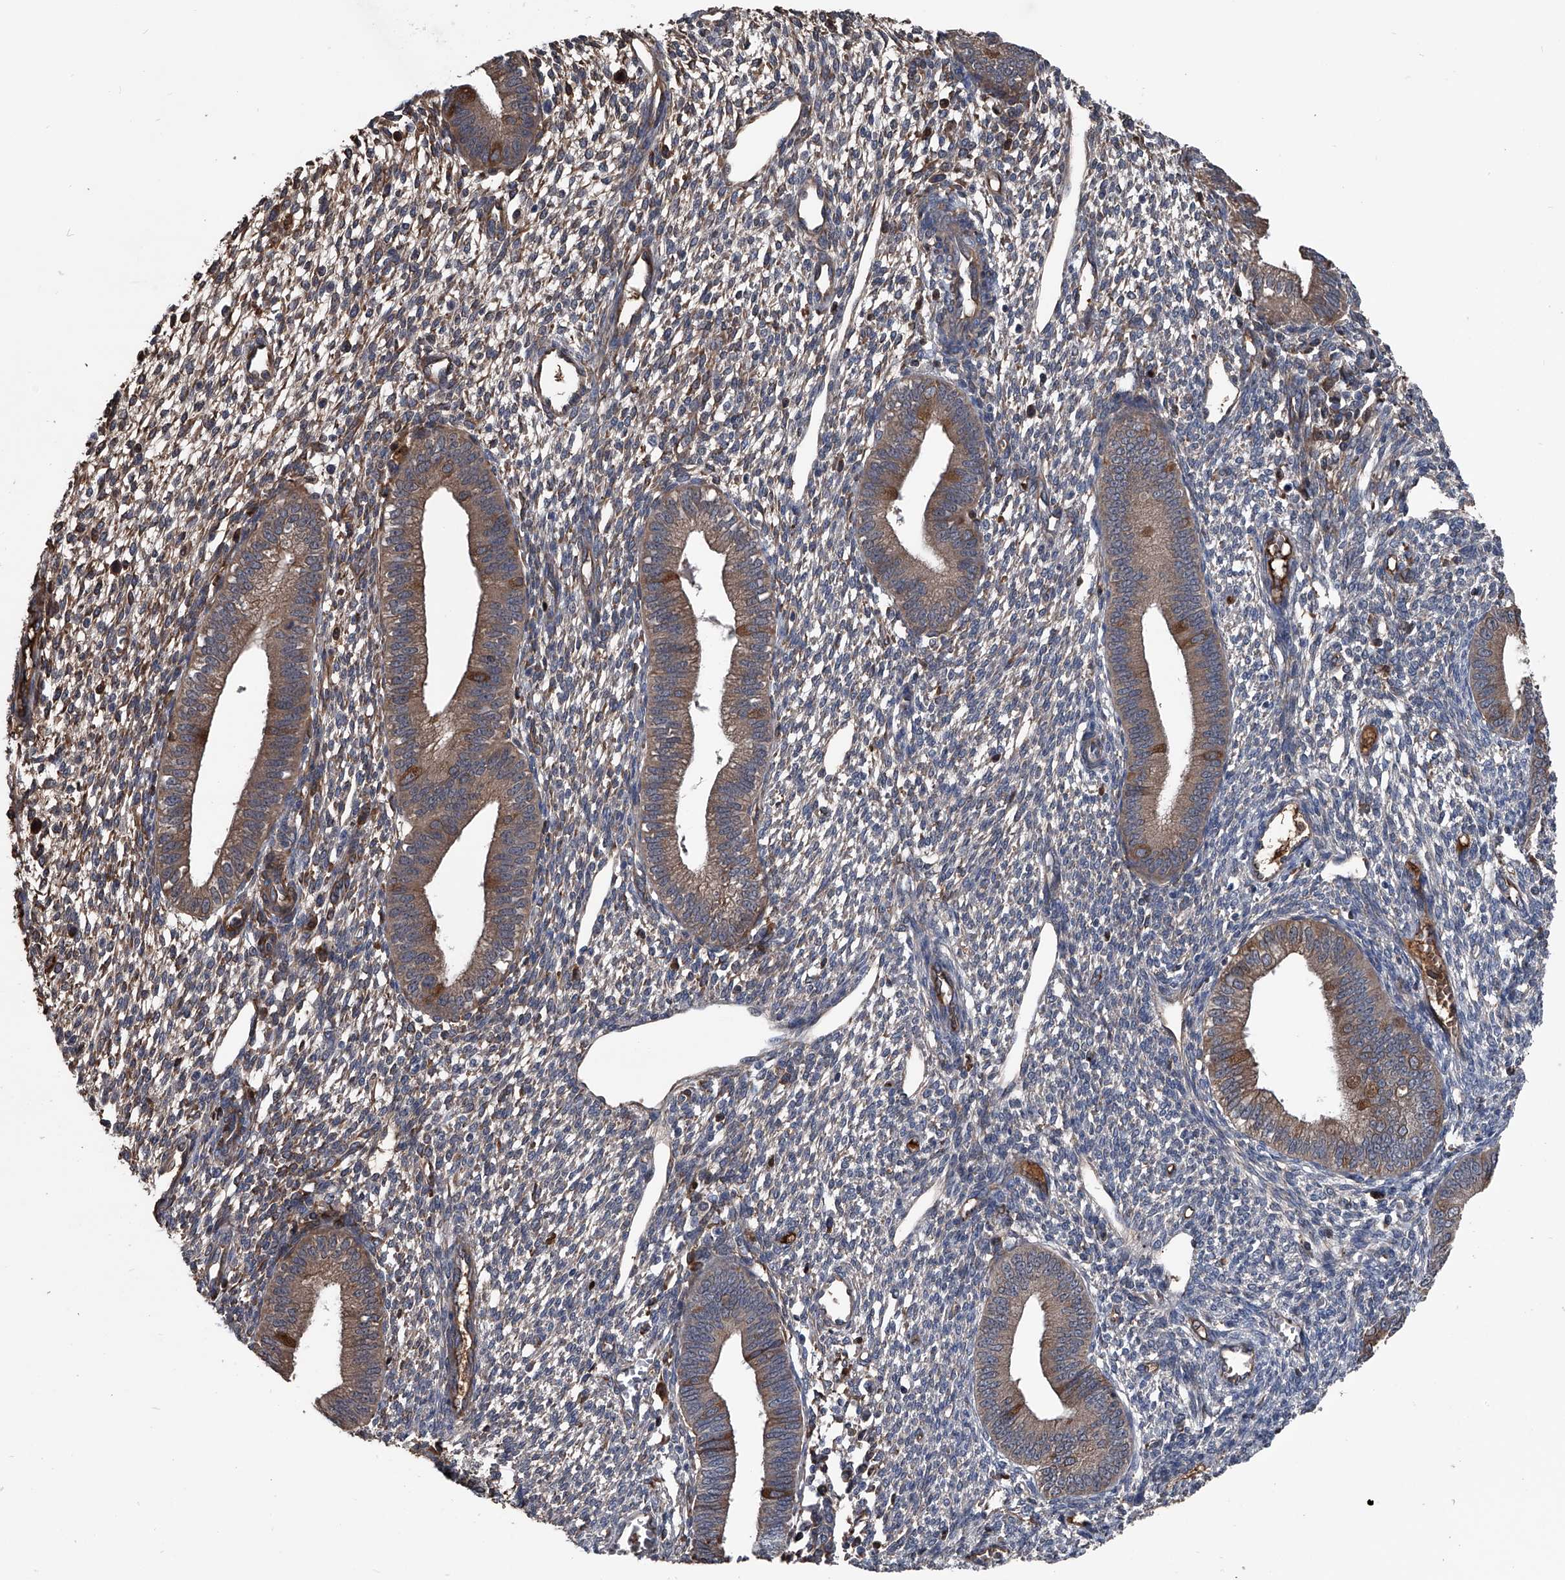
{"staining": {"intensity": "moderate", "quantity": "<25%", "location": "cytoplasmic/membranous"}, "tissue": "endometrium", "cell_type": "Cells in endometrial stroma", "image_type": "normal", "snomed": [{"axis": "morphology", "description": "Normal tissue, NOS"}, {"axis": "topography", "description": "Endometrium"}], "caption": "Immunohistochemistry (IHC) histopathology image of benign human endometrium stained for a protein (brown), which shows low levels of moderate cytoplasmic/membranous positivity in approximately <25% of cells in endometrial stroma.", "gene": "KIF13A", "patient": {"sex": "female", "age": 46}}